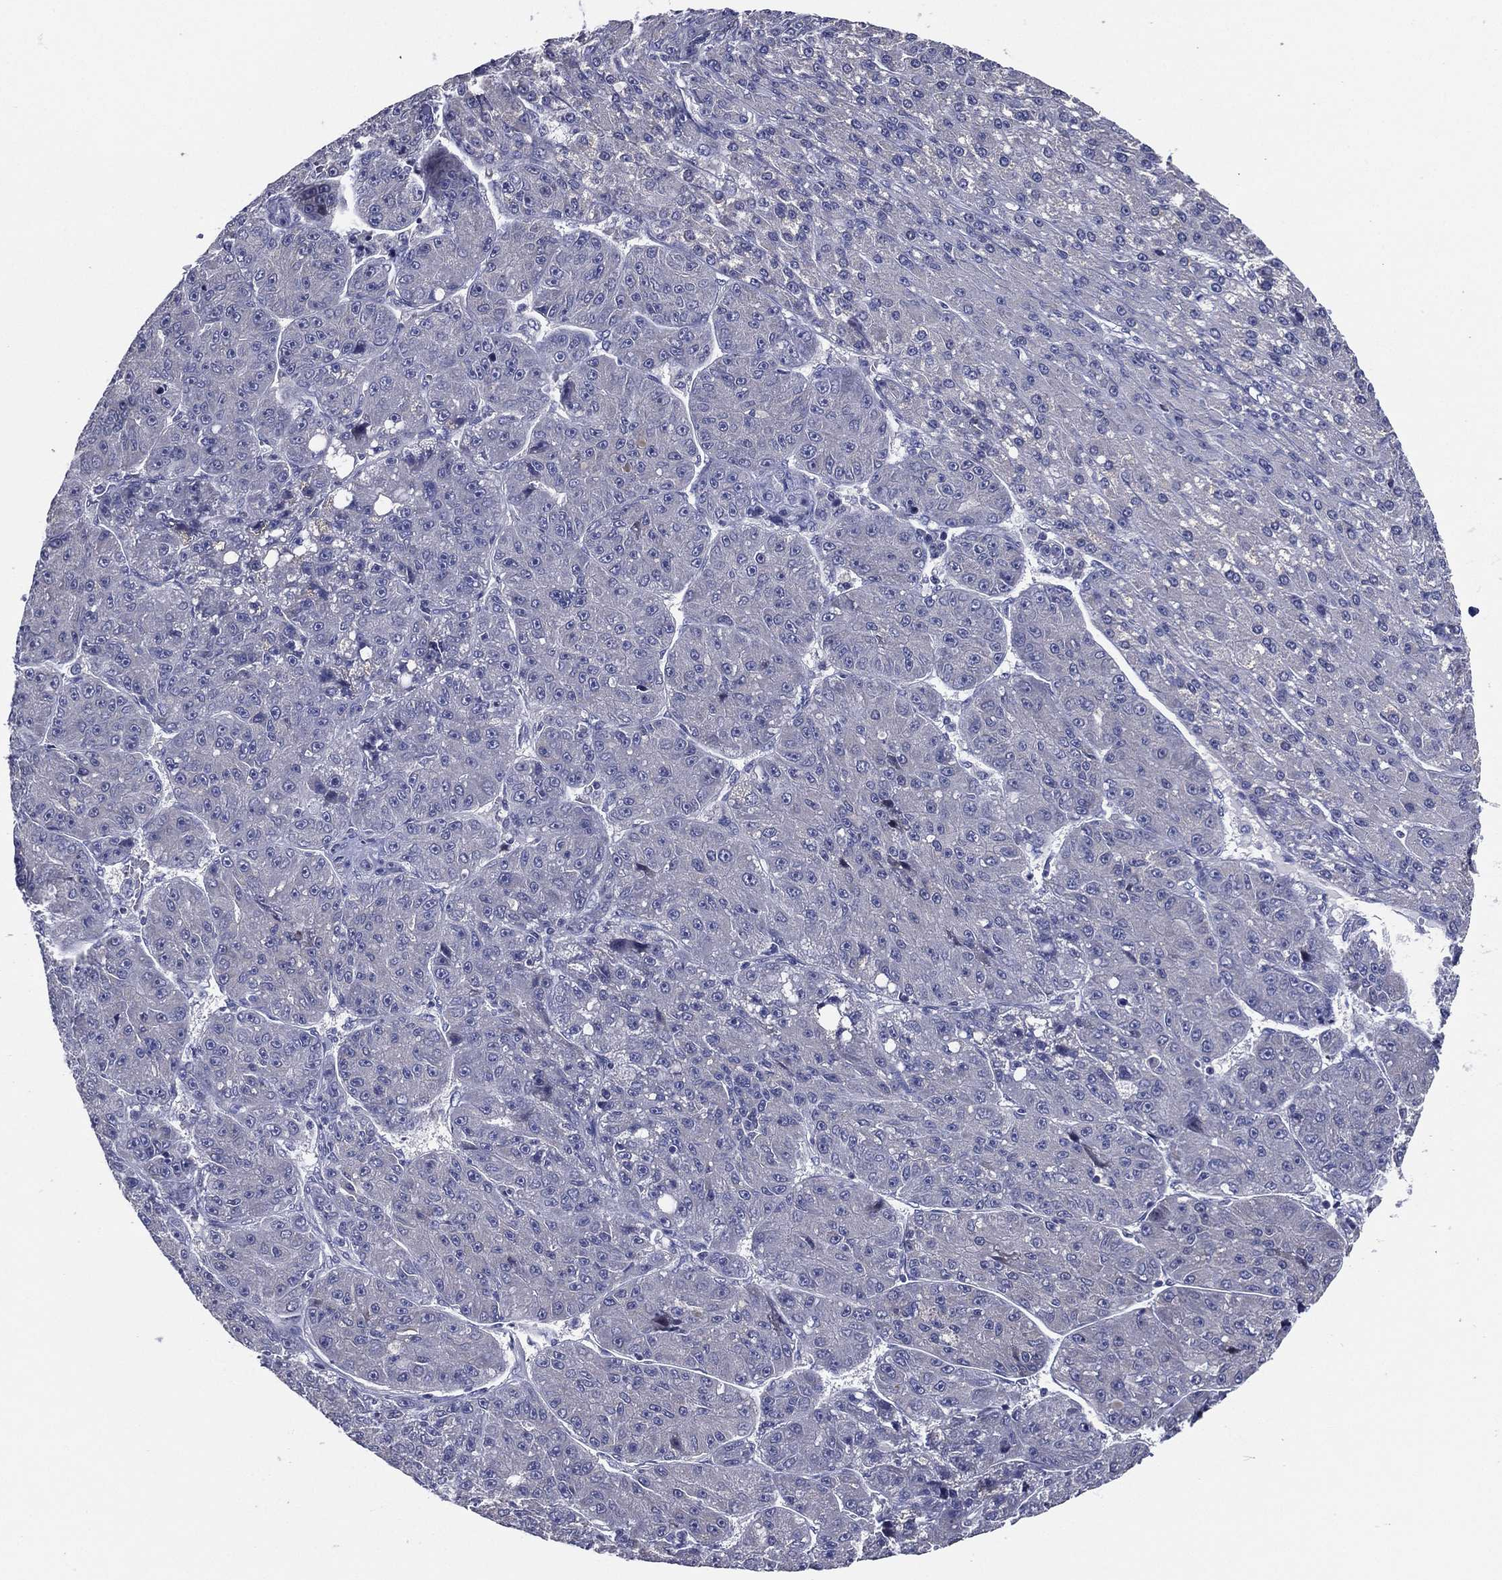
{"staining": {"intensity": "negative", "quantity": "none", "location": "none"}, "tissue": "liver cancer", "cell_type": "Tumor cells", "image_type": "cancer", "snomed": [{"axis": "morphology", "description": "Carcinoma, Hepatocellular, NOS"}, {"axis": "topography", "description": "Liver"}], "caption": "Immunohistochemistry (IHC) histopathology image of human liver hepatocellular carcinoma stained for a protein (brown), which exhibits no staining in tumor cells.", "gene": "SLC13A4", "patient": {"sex": "male", "age": 67}}